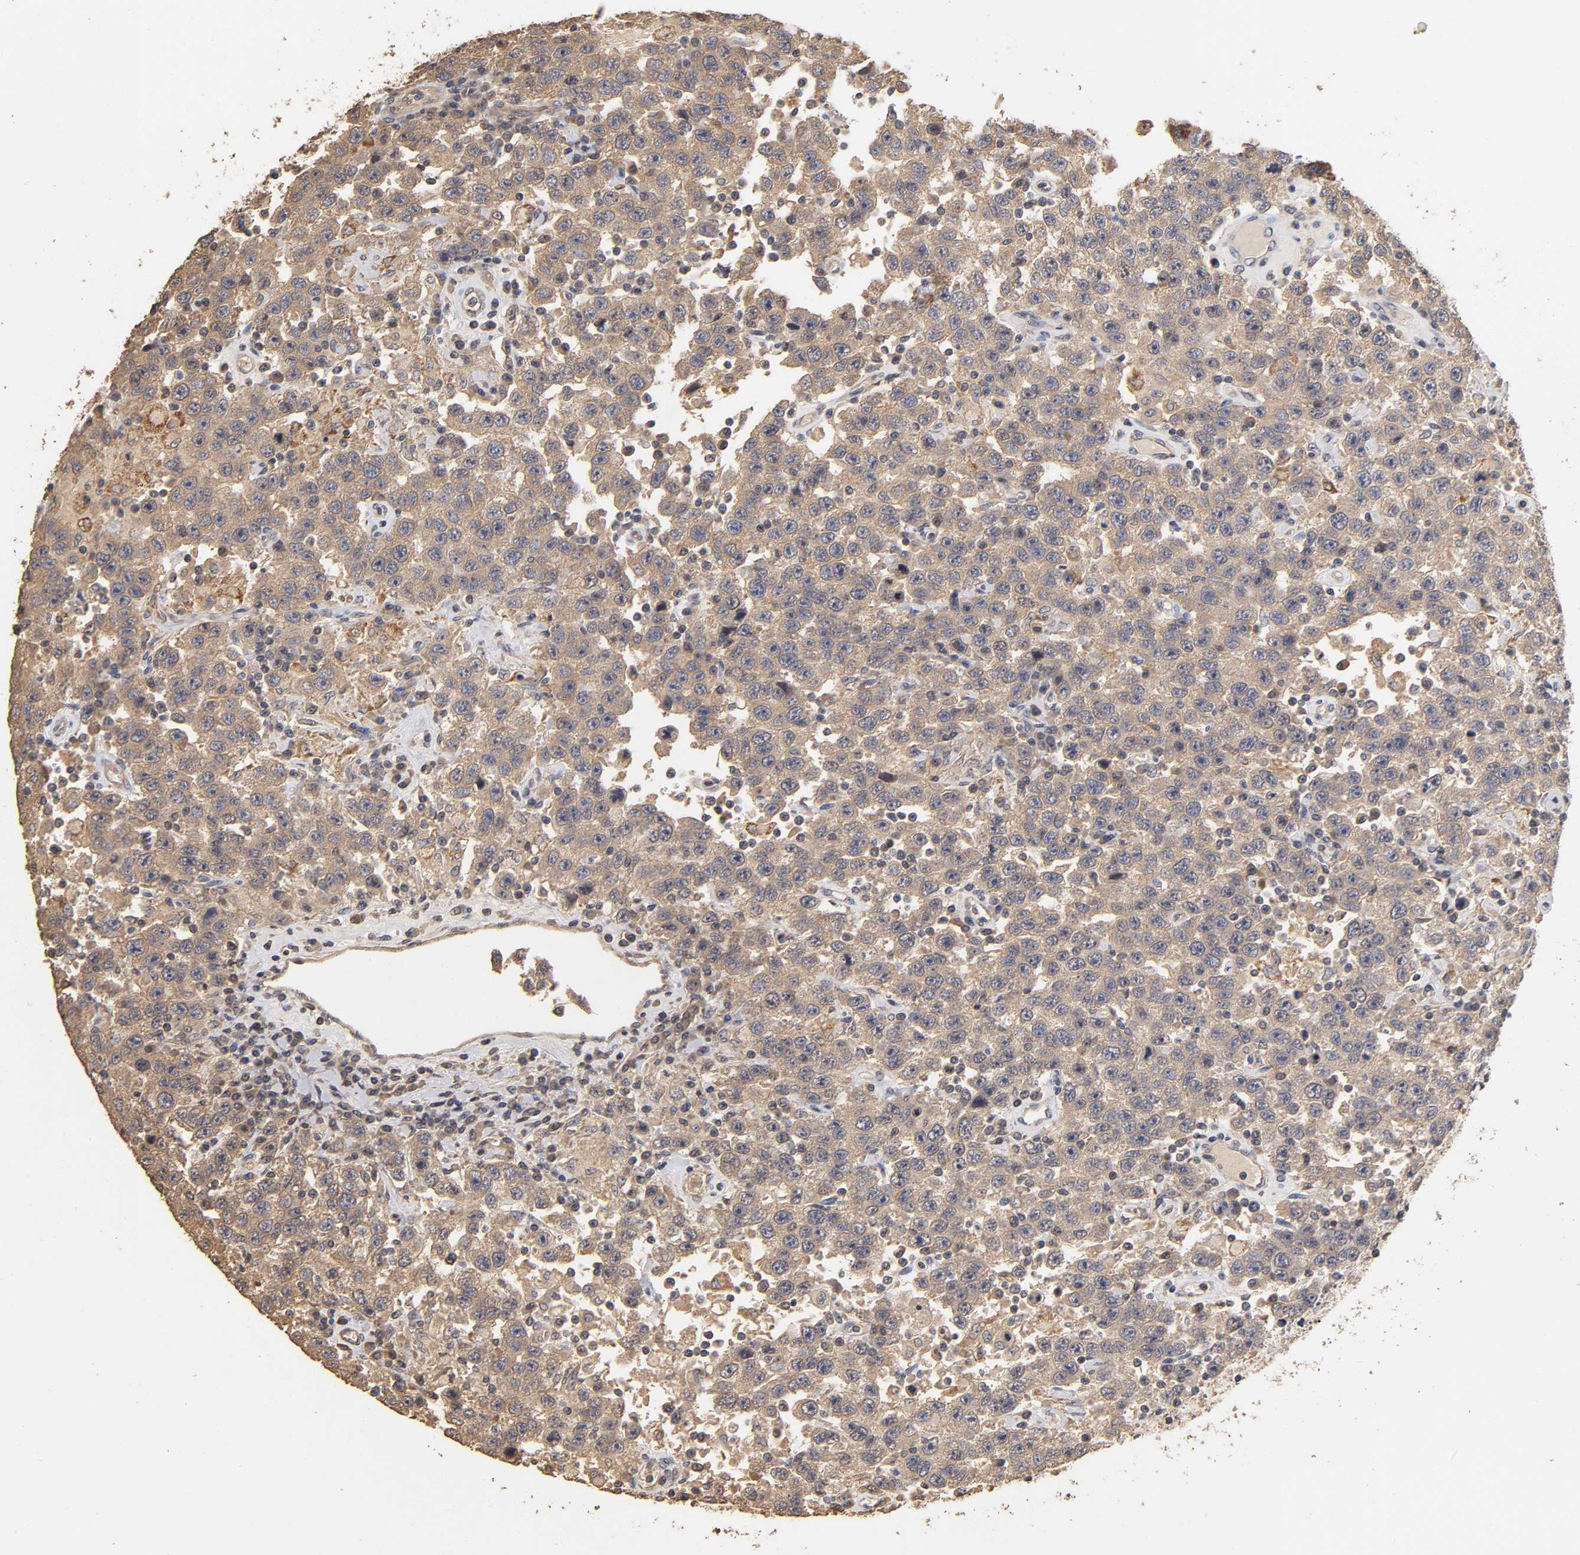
{"staining": {"intensity": "moderate", "quantity": ">75%", "location": "cytoplasmic/membranous"}, "tissue": "testis cancer", "cell_type": "Tumor cells", "image_type": "cancer", "snomed": [{"axis": "morphology", "description": "Seminoma, NOS"}, {"axis": "topography", "description": "Testis"}], "caption": "Moderate cytoplasmic/membranous protein expression is present in approximately >75% of tumor cells in testis seminoma. The staining is performed using DAB brown chromogen to label protein expression. The nuclei are counter-stained blue using hematoxylin.", "gene": "VSIG4", "patient": {"sex": "male", "age": 41}}